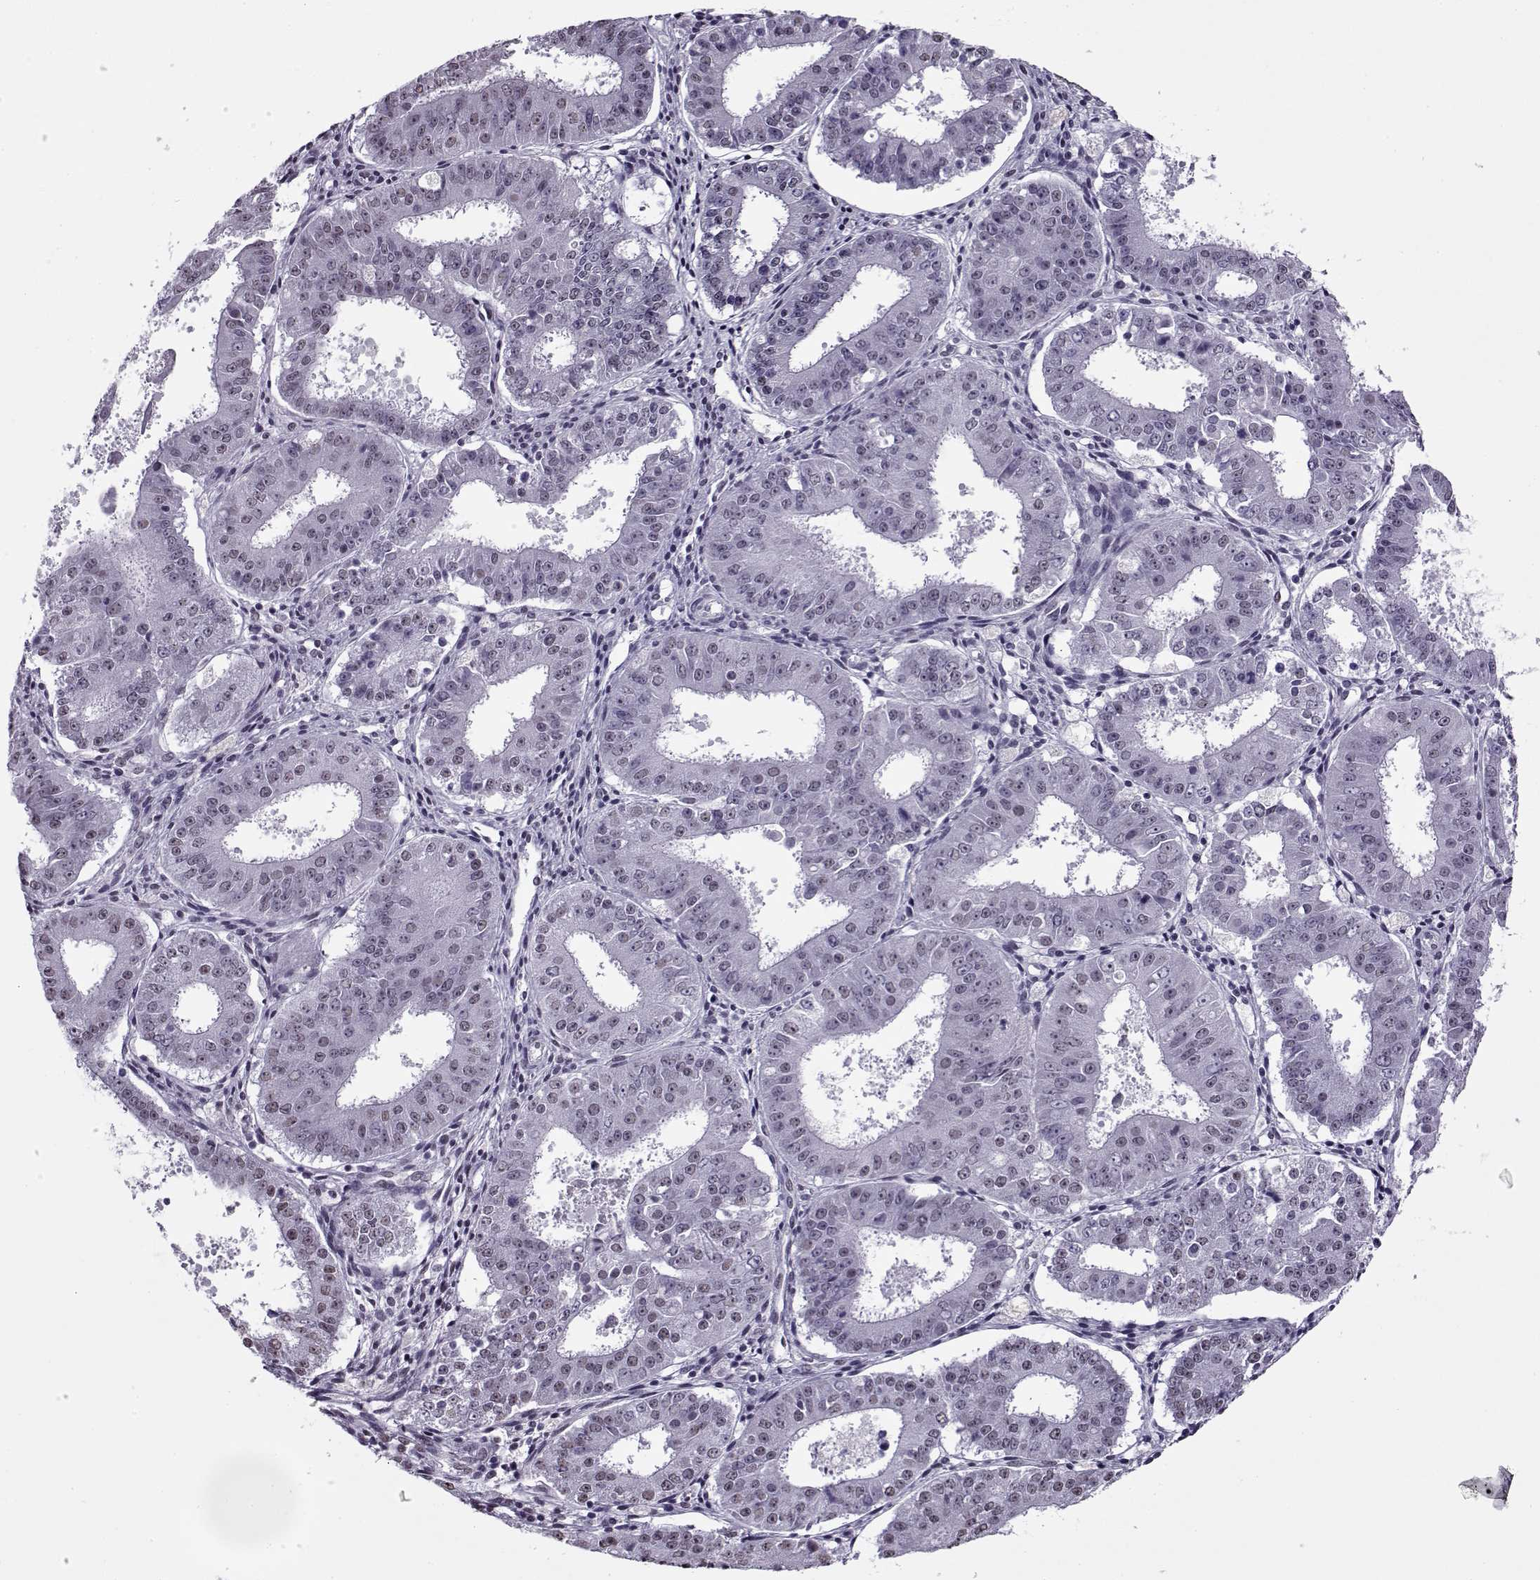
{"staining": {"intensity": "negative", "quantity": "none", "location": "none"}, "tissue": "ovarian cancer", "cell_type": "Tumor cells", "image_type": "cancer", "snomed": [{"axis": "morphology", "description": "Carcinoma, endometroid"}, {"axis": "topography", "description": "Ovary"}], "caption": "This is a image of immunohistochemistry (IHC) staining of ovarian cancer, which shows no positivity in tumor cells.", "gene": "PRMT8", "patient": {"sex": "female", "age": 42}}